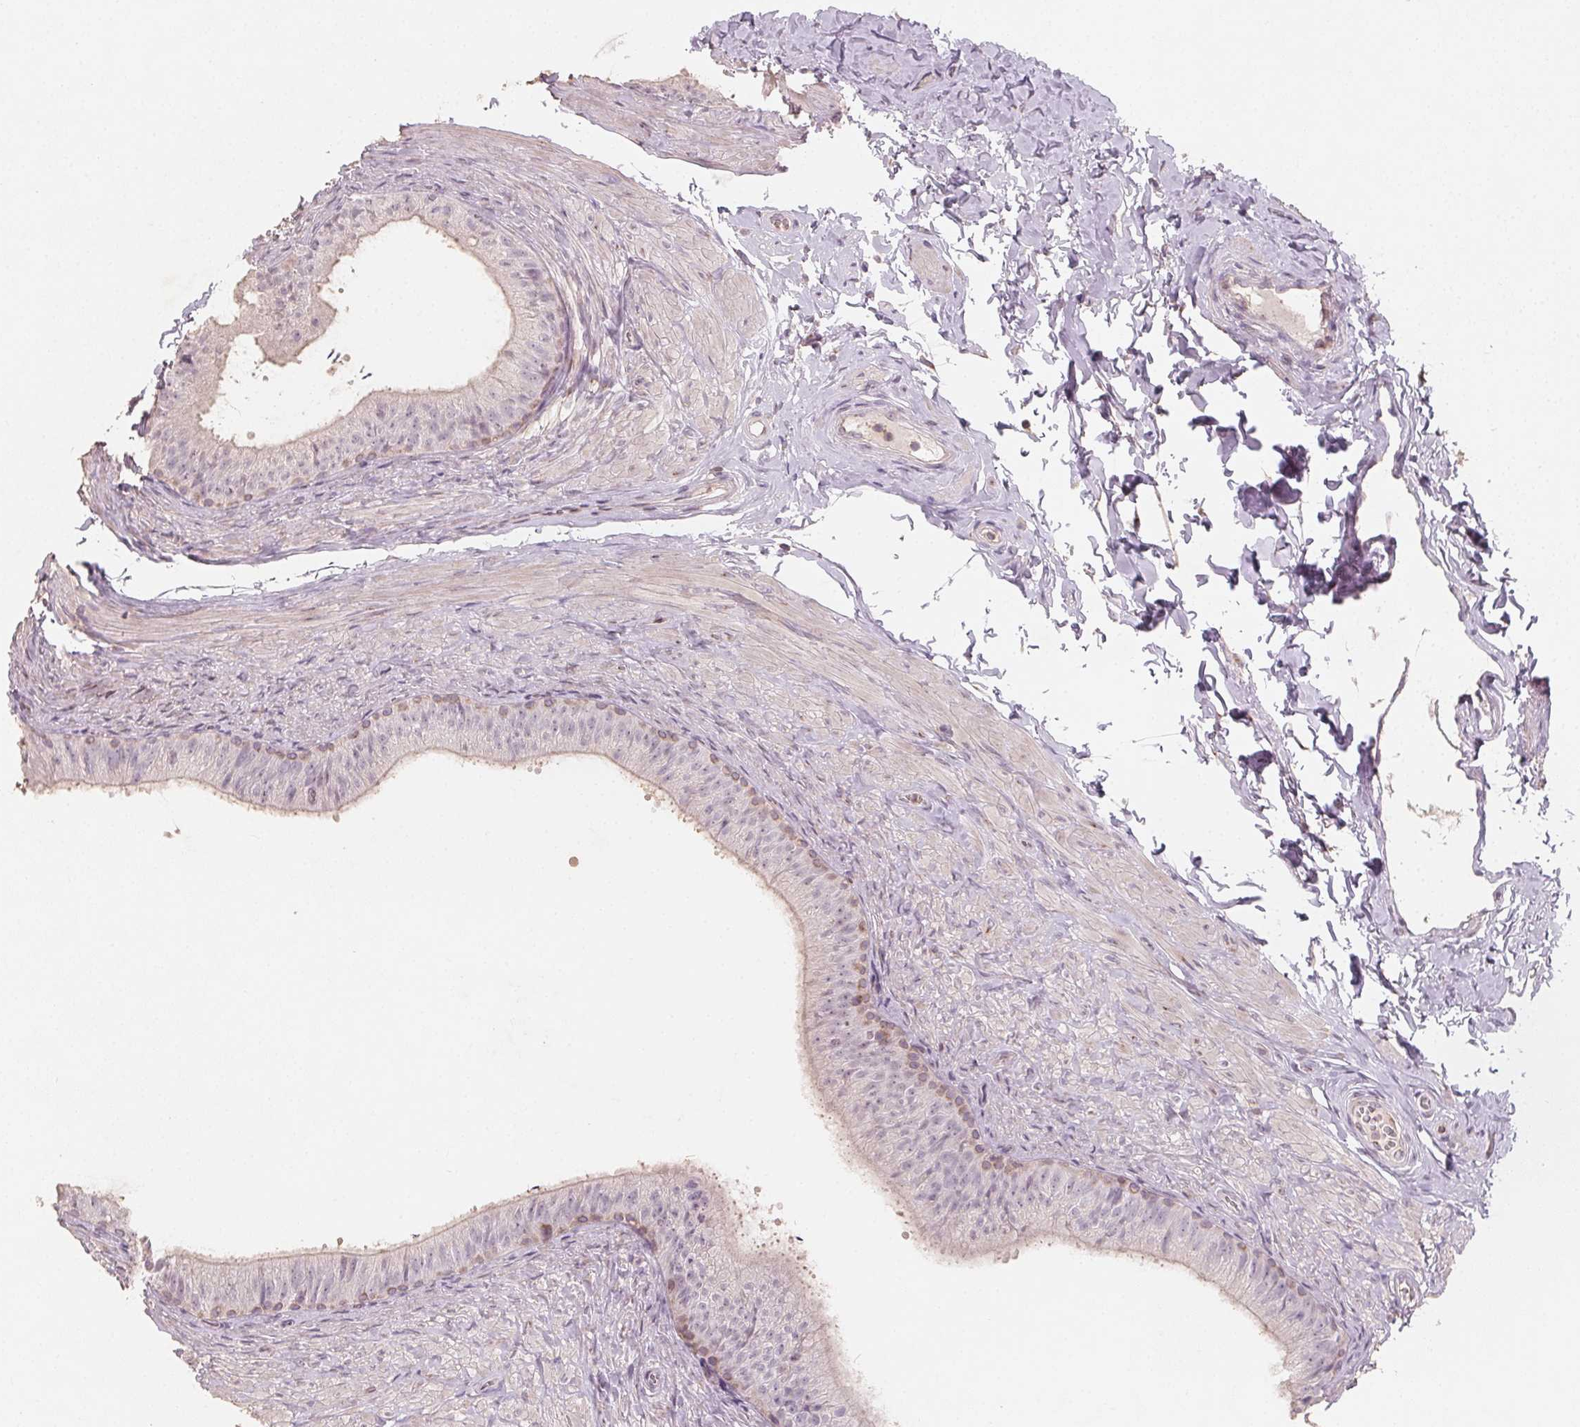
{"staining": {"intensity": "negative", "quantity": "none", "location": "none"}, "tissue": "epididymis", "cell_type": "Glandular cells", "image_type": "normal", "snomed": [{"axis": "morphology", "description": "Normal tissue, NOS"}, {"axis": "topography", "description": "Epididymis, spermatic cord, NOS"}, {"axis": "topography", "description": "Epididymis"}, {"axis": "topography", "description": "Peripheral nerve tissue"}], "caption": "IHC image of benign epididymis: epididymis stained with DAB (3,3'-diaminobenzidine) displays no significant protein positivity in glandular cells.", "gene": "AP1S1", "patient": {"sex": "male", "age": 29}}